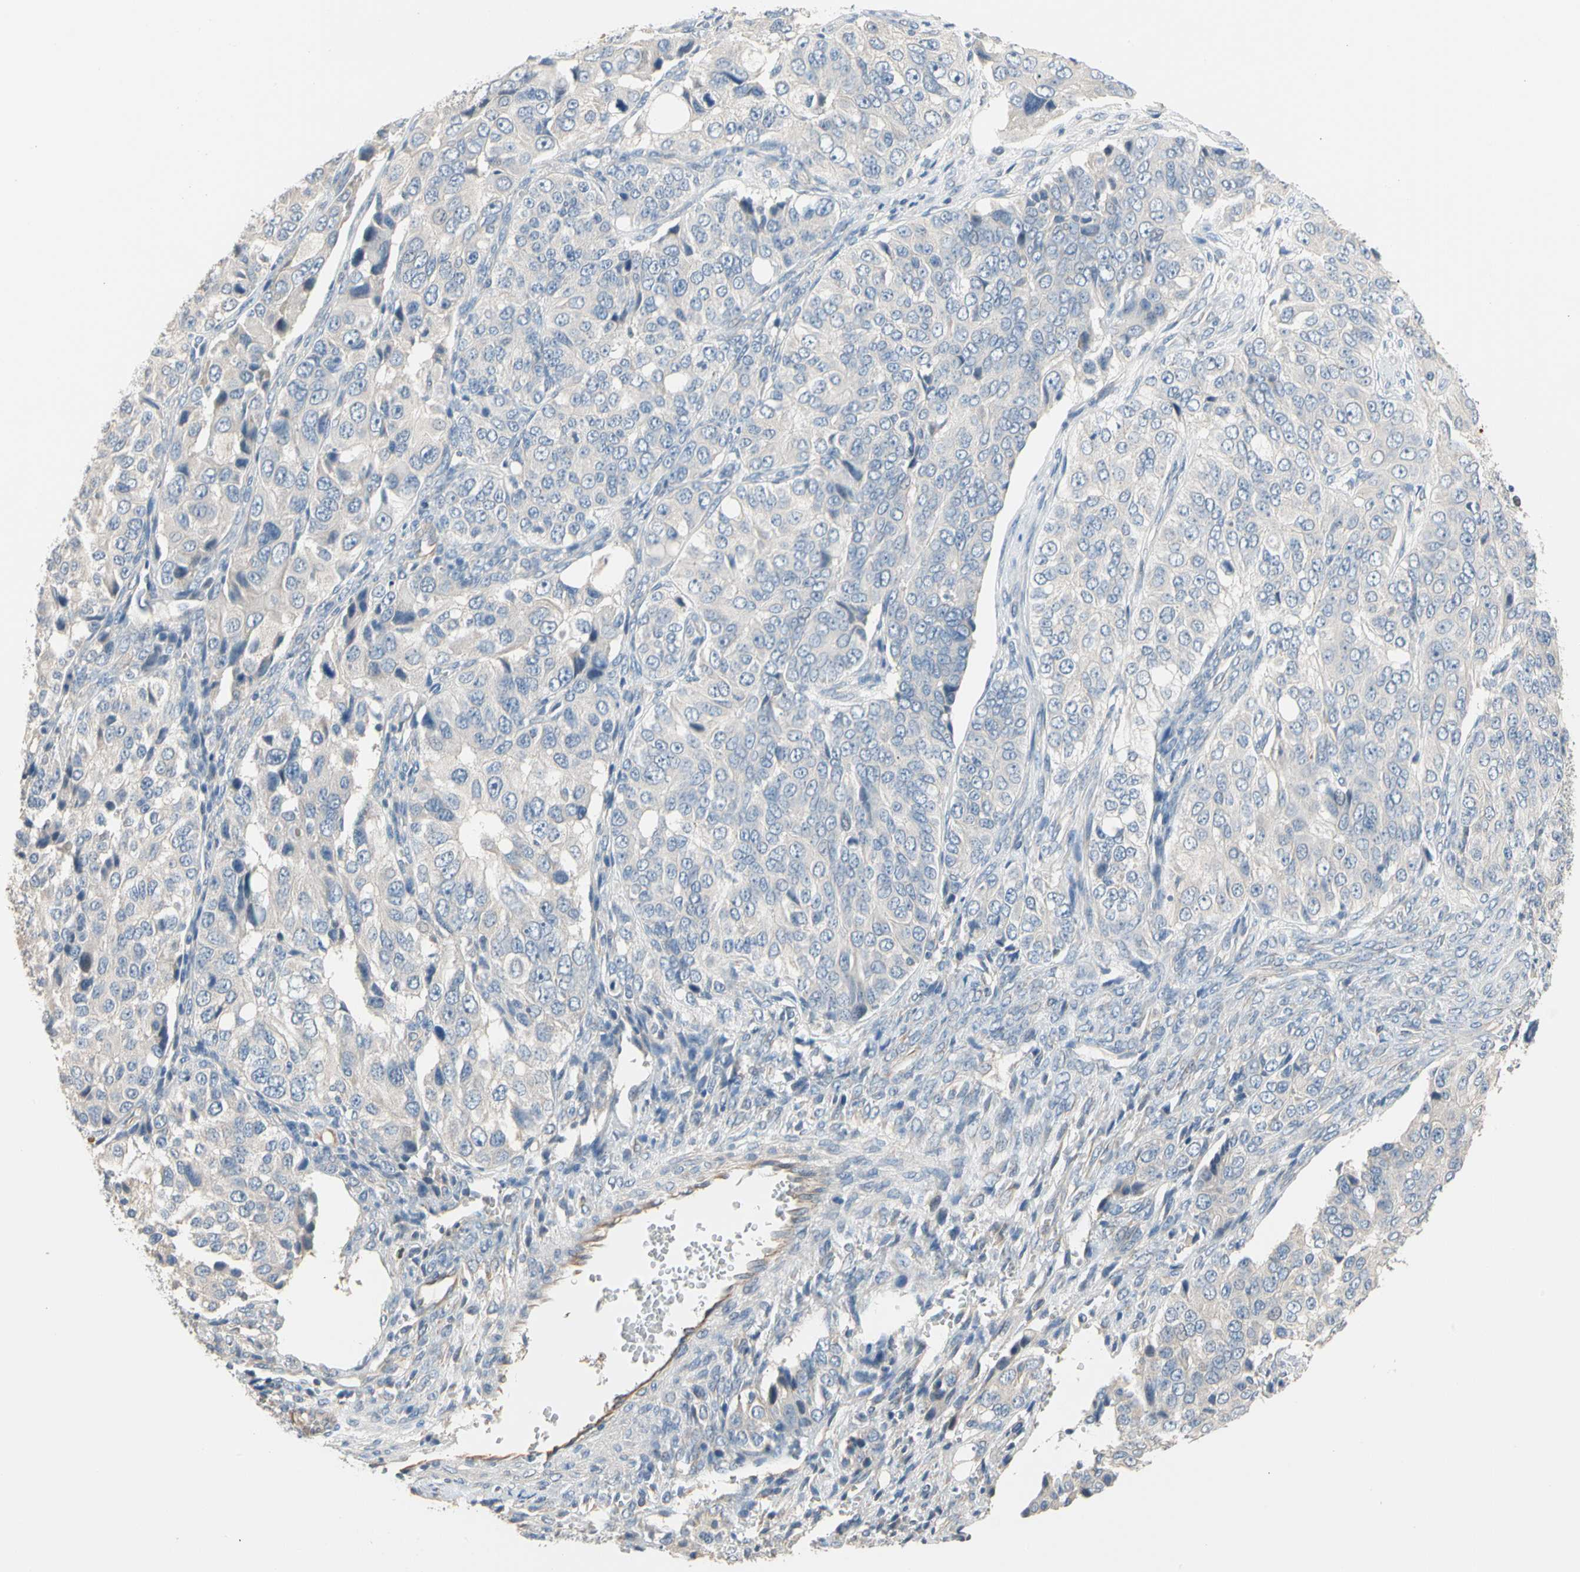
{"staining": {"intensity": "negative", "quantity": "none", "location": "none"}, "tissue": "ovarian cancer", "cell_type": "Tumor cells", "image_type": "cancer", "snomed": [{"axis": "morphology", "description": "Carcinoma, endometroid"}, {"axis": "topography", "description": "Ovary"}], "caption": "Immunohistochemistry (IHC) histopathology image of human ovarian cancer (endometroid carcinoma) stained for a protein (brown), which exhibits no staining in tumor cells.", "gene": "BBOX1", "patient": {"sex": "female", "age": 51}}